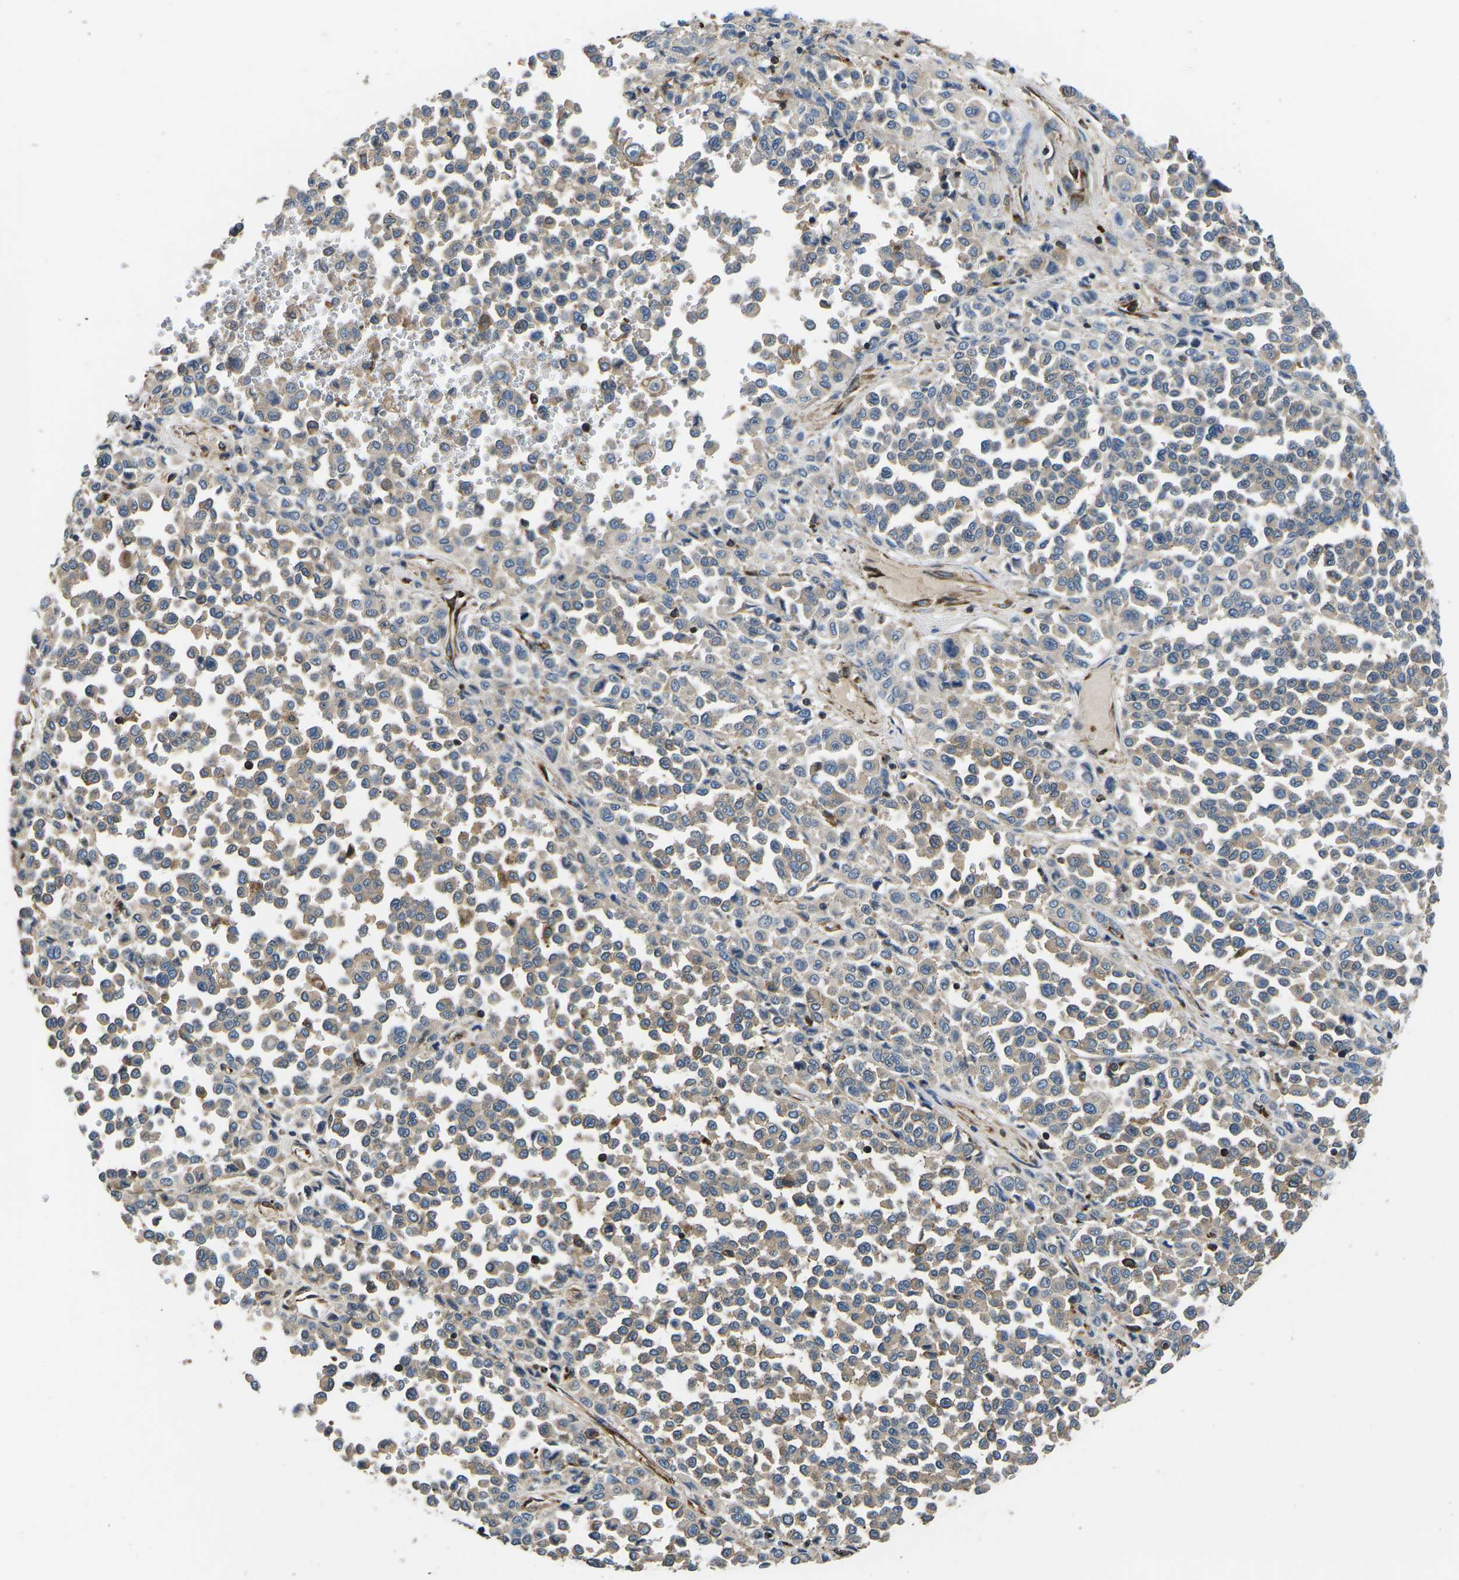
{"staining": {"intensity": "weak", "quantity": ">75%", "location": "cytoplasmic/membranous"}, "tissue": "melanoma", "cell_type": "Tumor cells", "image_type": "cancer", "snomed": [{"axis": "morphology", "description": "Malignant melanoma, Metastatic site"}, {"axis": "topography", "description": "Pancreas"}], "caption": "Protein analysis of melanoma tissue exhibits weak cytoplasmic/membranous staining in approximately >75% of tumor cells.", "gene": "KCNJ15", "patient": {"sex": "female", "age": 30}}